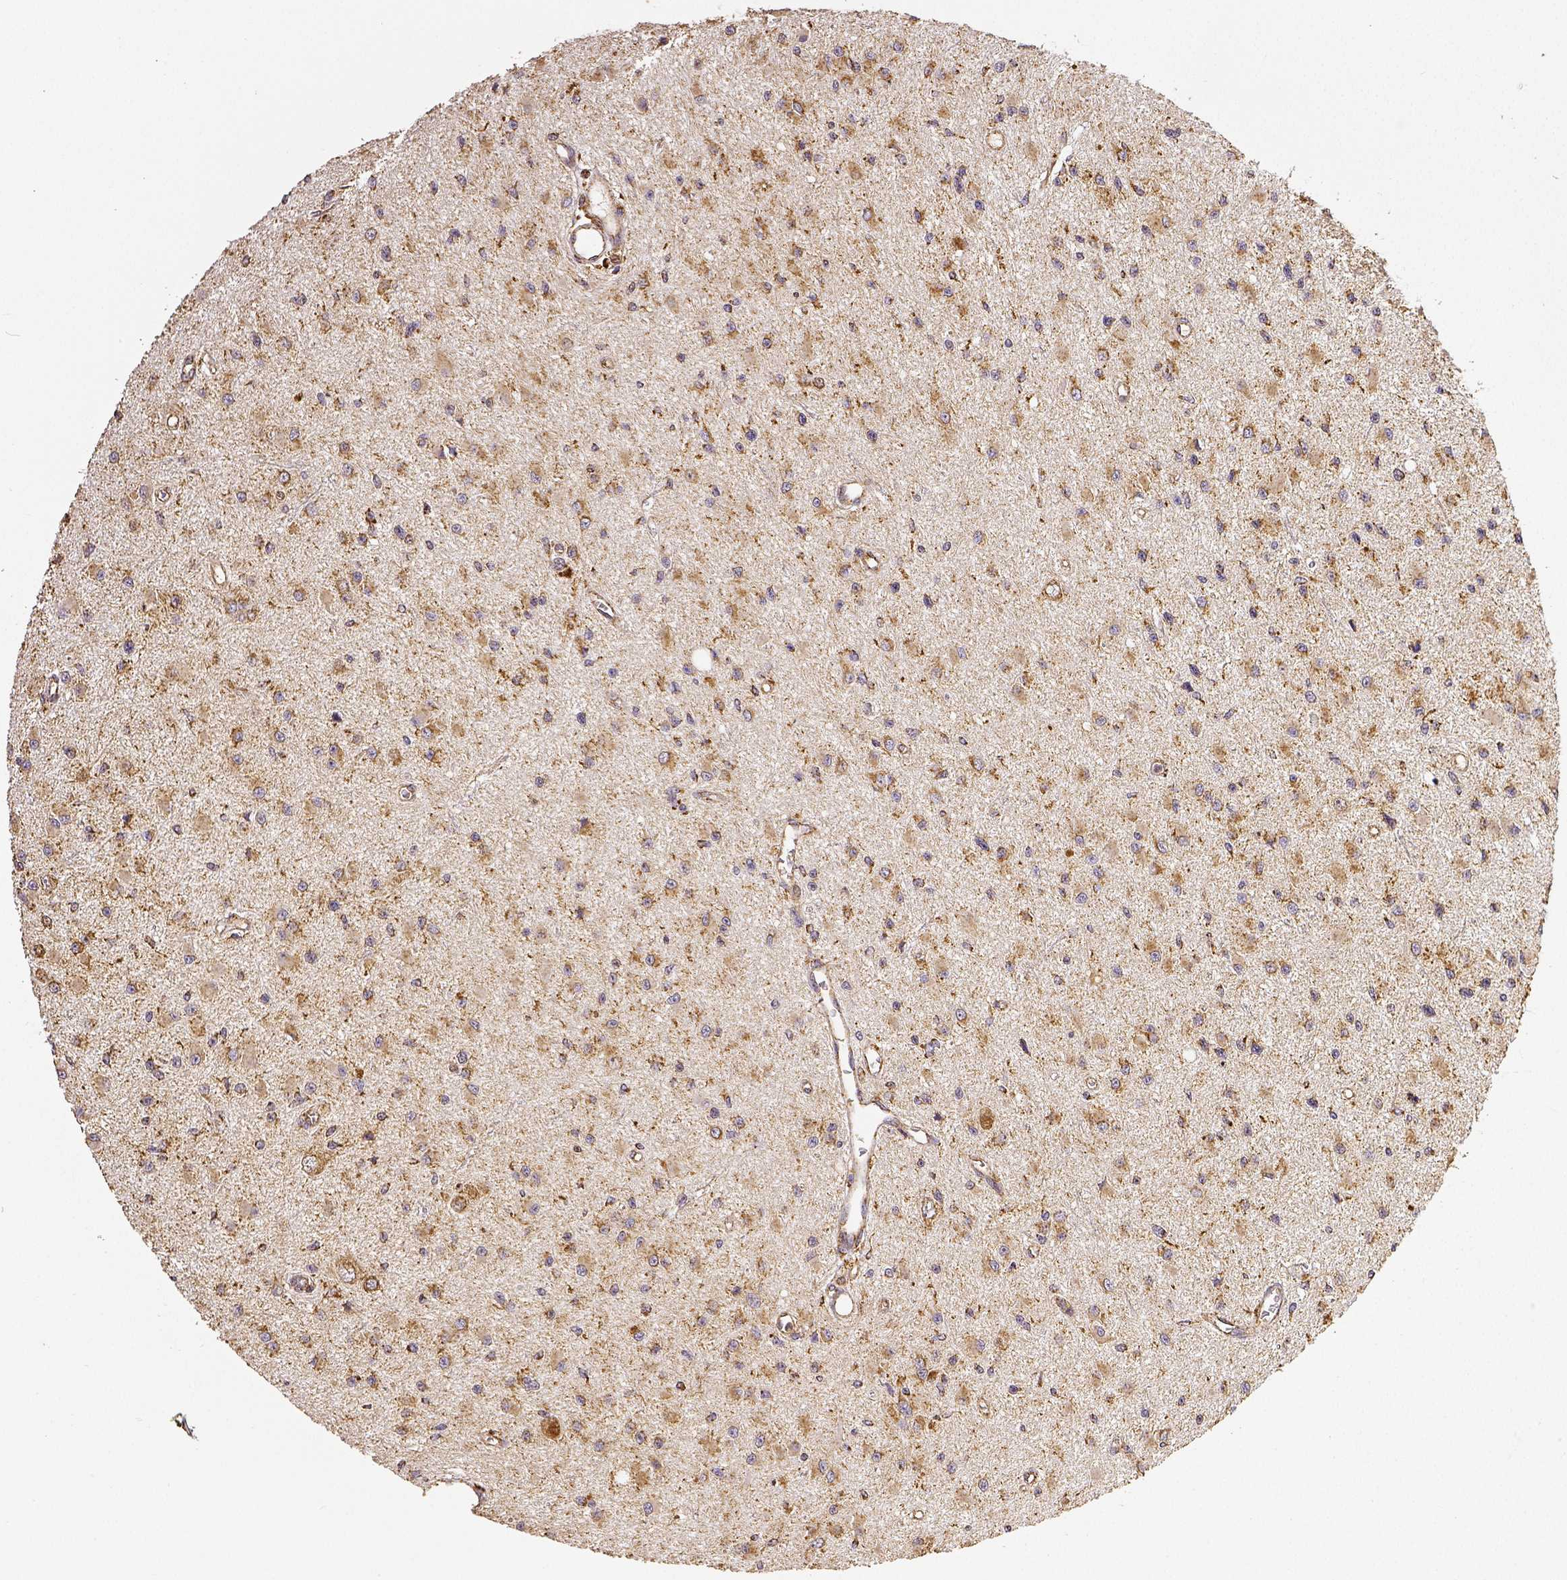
{"staining": {"intensity": "weak", "quantity": ">75%", "location": "cytoplasmic/membranous"}, "tissue": "glioma", "cell_type": "Tumor cells", "image_type": "cancer", "snomed": [{"axis": "morphology", "description": "Glioma, malignant, High grade"}, {"axis": "topography", "description": "Brain"}], "caption": "A brown stain highlights weak cytoplasmic/membranous expression of a protein in high-grade glioma (malignant) tumor cells.", "gene": "SDHB", "patient": {"sex": "male", "age": 54}}